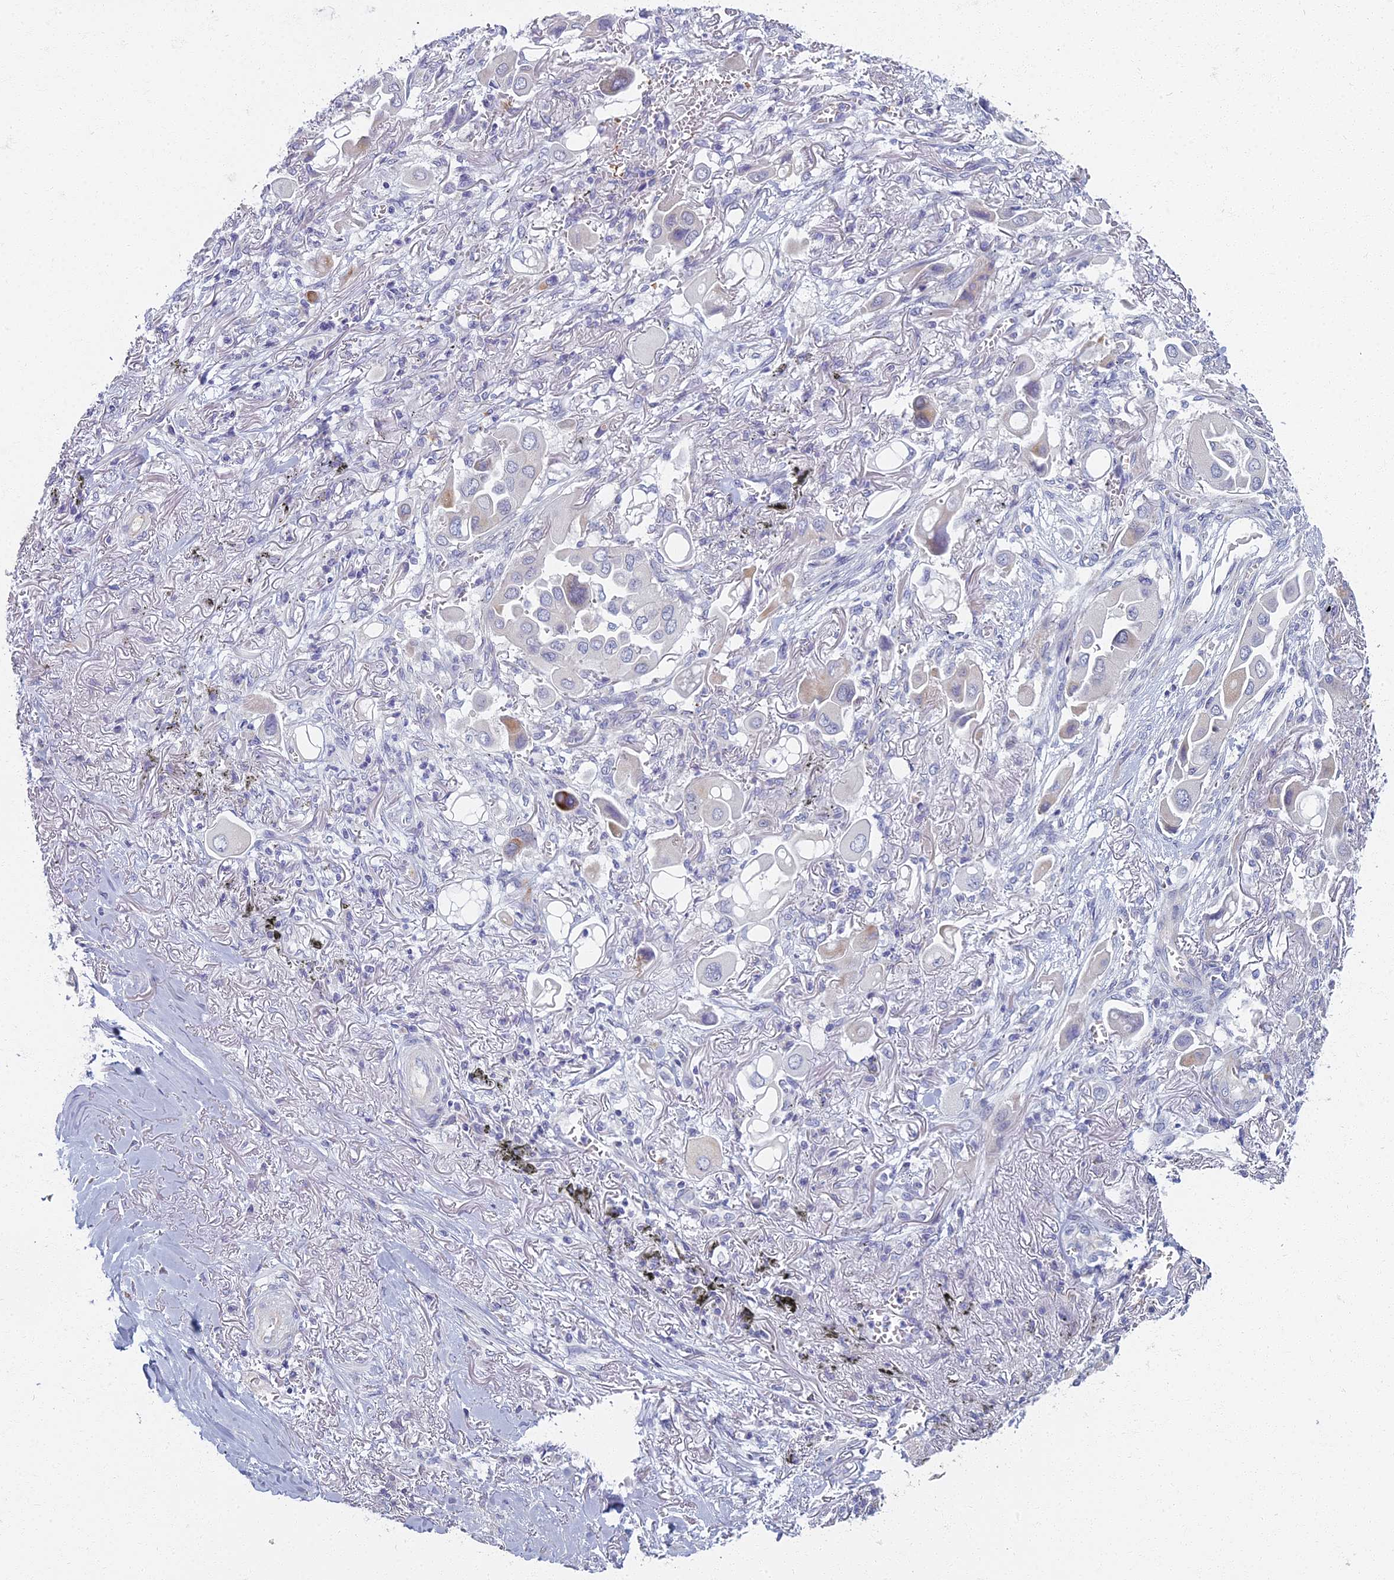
{"staining": {"intensity": "negative", "quantity": "none", "location": "none"}, "tissue": "lung cancer", "cell_type": "Tumor cells", "image_type": "cancer", "snomed": [{"axis": "morphology", "description": "Adenocarcinoma, NOS"}, {"axis": "topography", "description": "Lung"}], "caption": "There is no significant staining in tumor cells of lung adenocarcinoma.", "gene": "ARL15", "patient": {"sex": "female", "age": 76}}